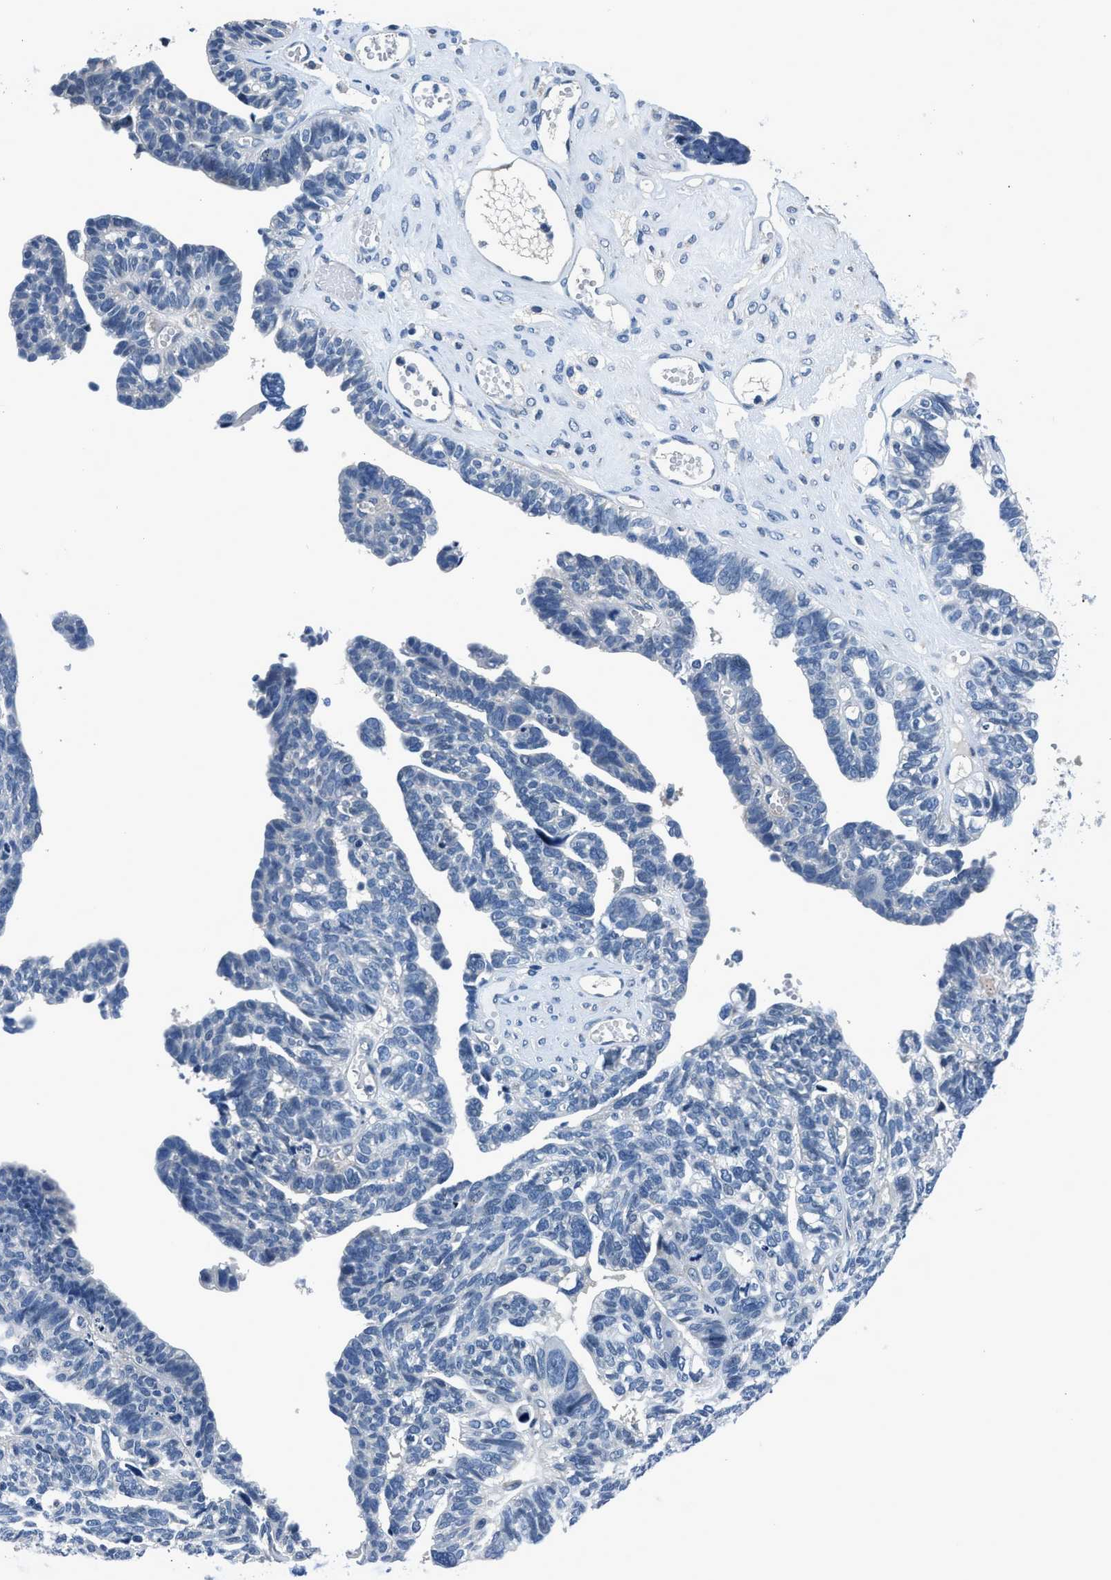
{"staining": {"intensity": "negative", "quantity": "none", "location": "none"}, "tissue": "ovarian cancer", "cell_type": "Tumor cells", "image_type": "cancer", "snomed": [{"axis": "morphology", "description": "Cystadenocarcinoma, serous, NOS"}, {"axis": "topography", "description": "Ovary"}], "caption": "Immunohistochemistry (IHC) micrograph of ovarian cancer stained for a protein (brown), which shows no staining in tumor cells.", "gene": "GJA3", "patient": {"sex": "female", "age": 79}}